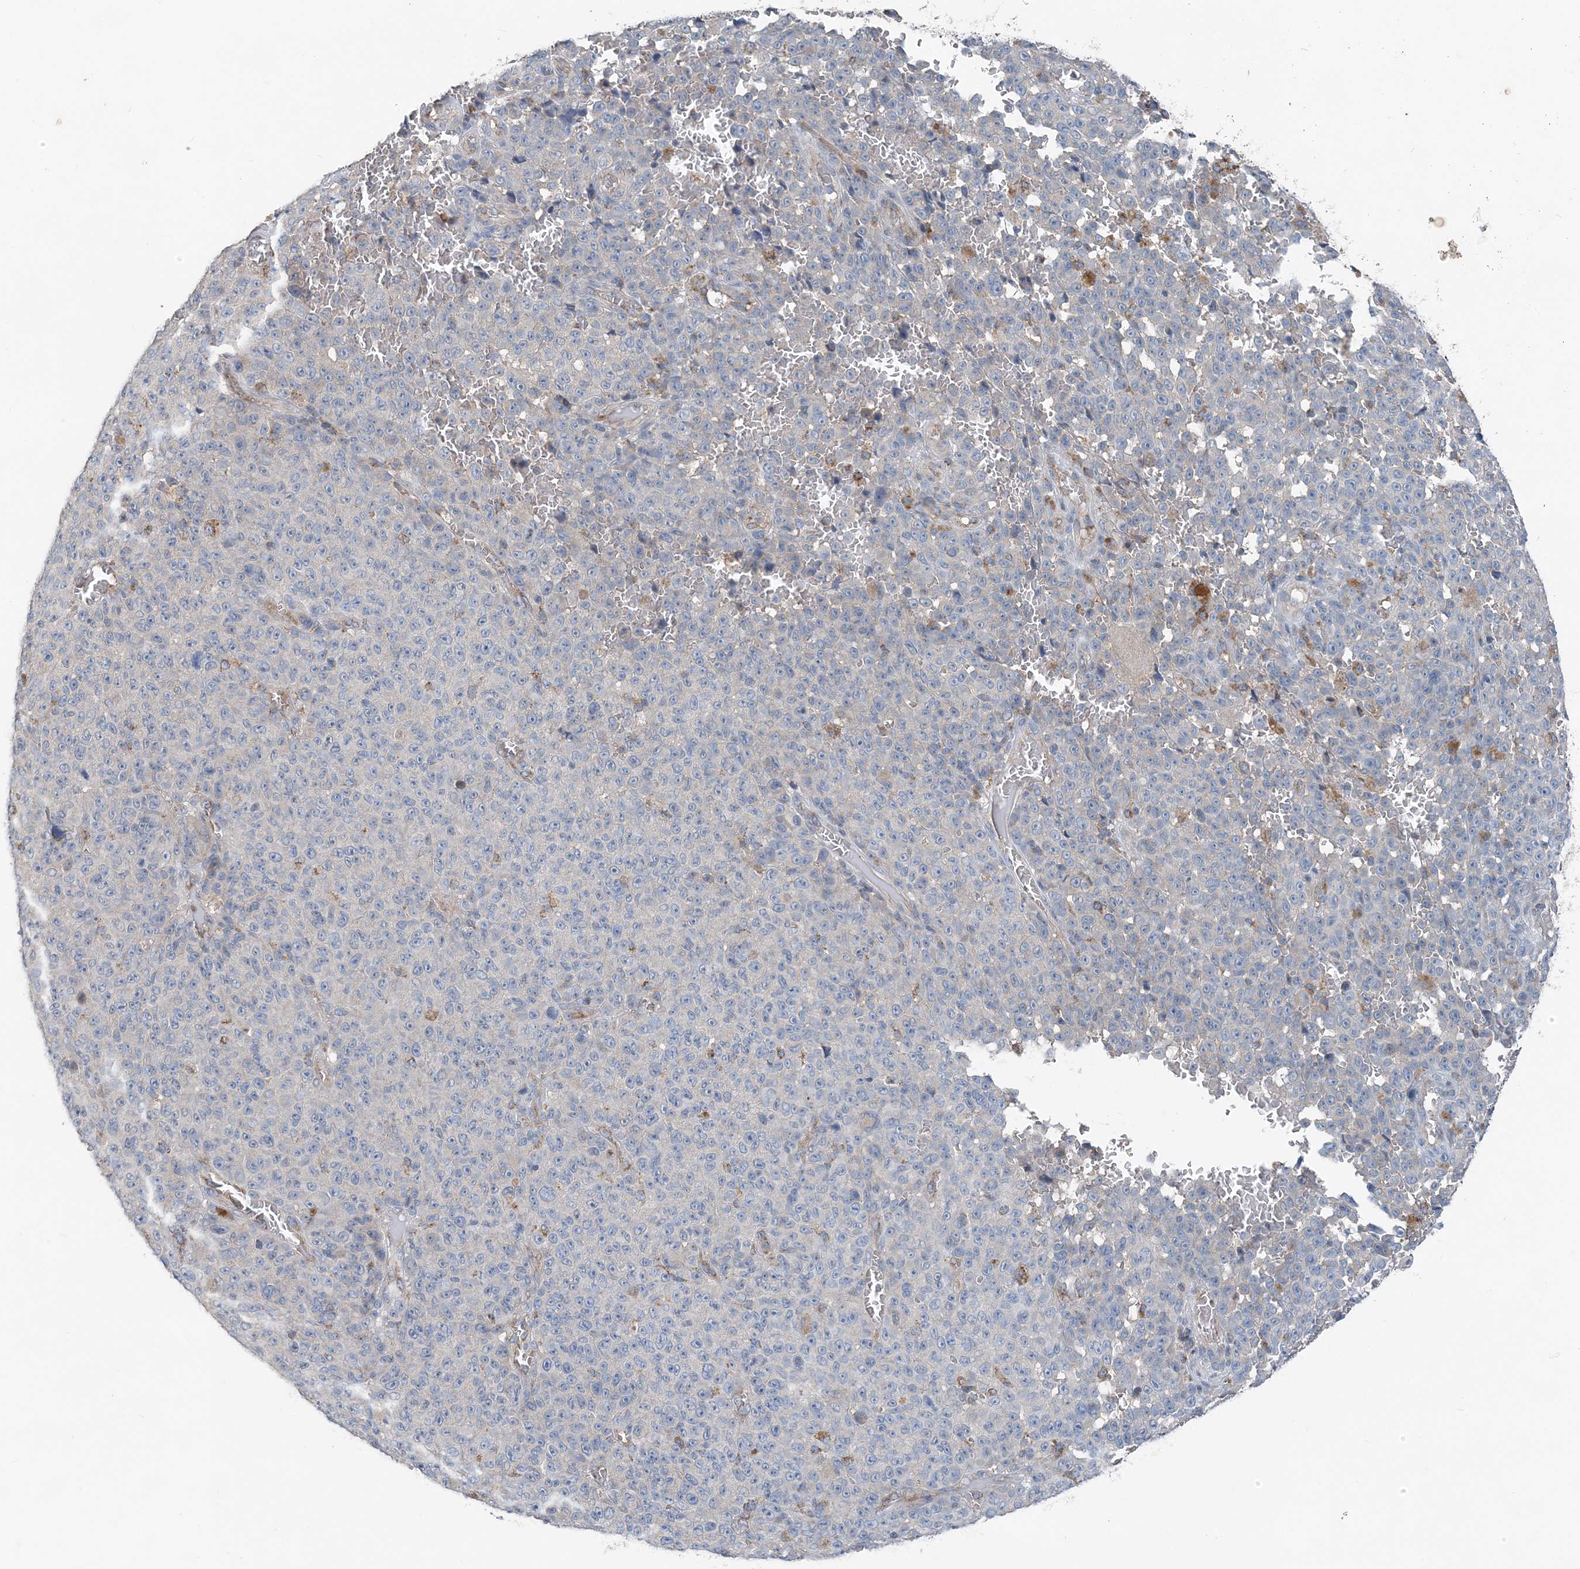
{"staining": {"intensity": "negative", "quantity": "none", "location": "none"}, "tissue": "melanoma", "cell_type": "Tumor cells", "image_type": "cancer", "snomed": [{"axis": "morphology", "description": "Malignant melanoma, NOS"}, {"axis": "topography", "description": "Skin"}], "caption": "DAB (3,3'-diaminobenzidine) immunohistochemical staining of melanoma reveals no significant expression in tumor cells.", "gene": "SPRY2", "patient": {"sex": "female", "age": 82}}